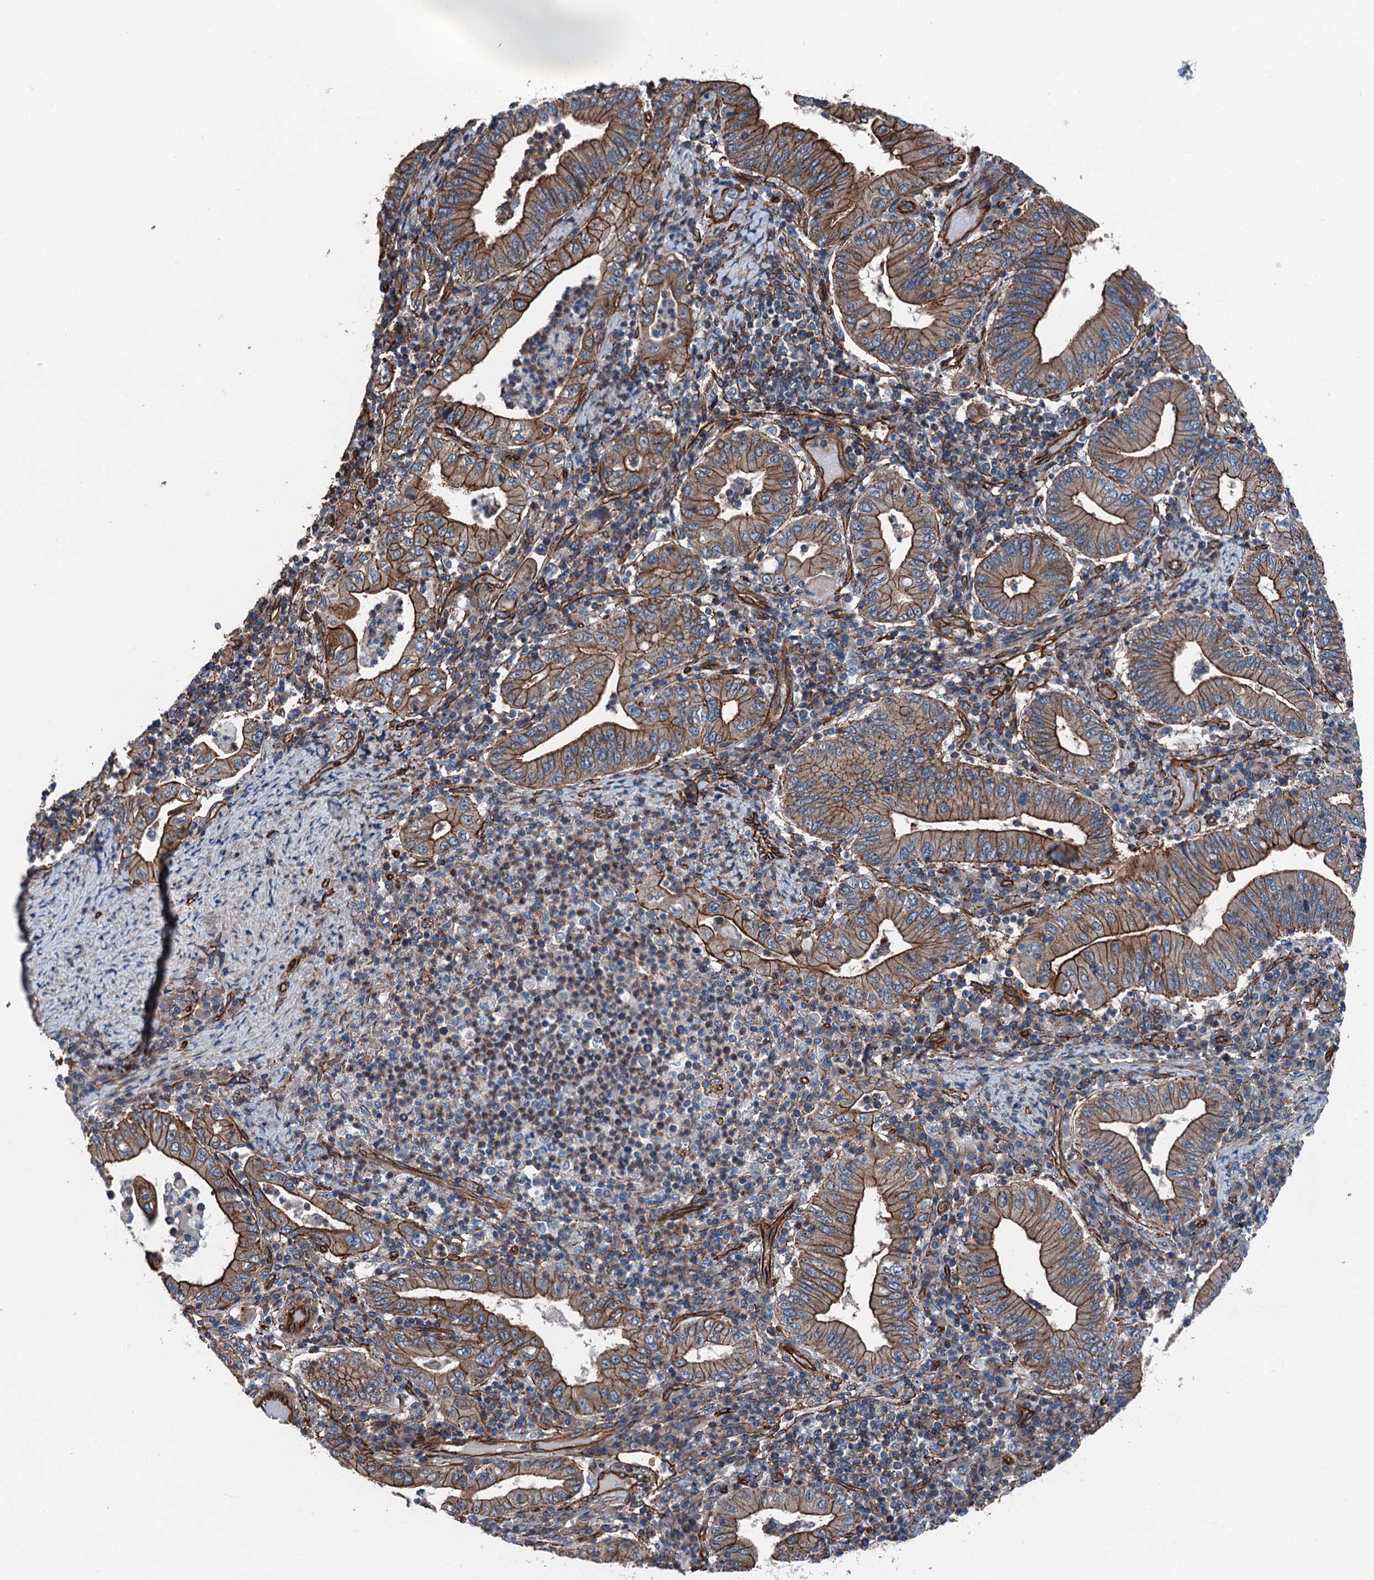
{"staining": {"intensity": "strong", "quantity": ">75%", "location": "cytoplasmic/membranous"}, "tissue": "stomach cancer", "cell_type": "Tumor cells", "image_type": "cancer", "snomed": [{"axis": "morphology", "description": "Normal tissue, NOS"}, {"axis": "morphology", "description": "Adenocarcinoma, NOS"}, {"axis": "topography", "description": "Esophagus"}, {"axis": "topography", "description": "Stomach, upper"}, {"axis": "topography", "description": "Peripheral nerve tissue"}], "caption": "A histopathology image of human adenocarcinoma (stomach) stained for a protein shows strong cytoplasmic/membranous brown staining in tumor cells. (DAB = brown stain, brightfield microscopy at high magnification).", "gene": "NMRAL1", "patient": {"sex": "male", "age": 62}}